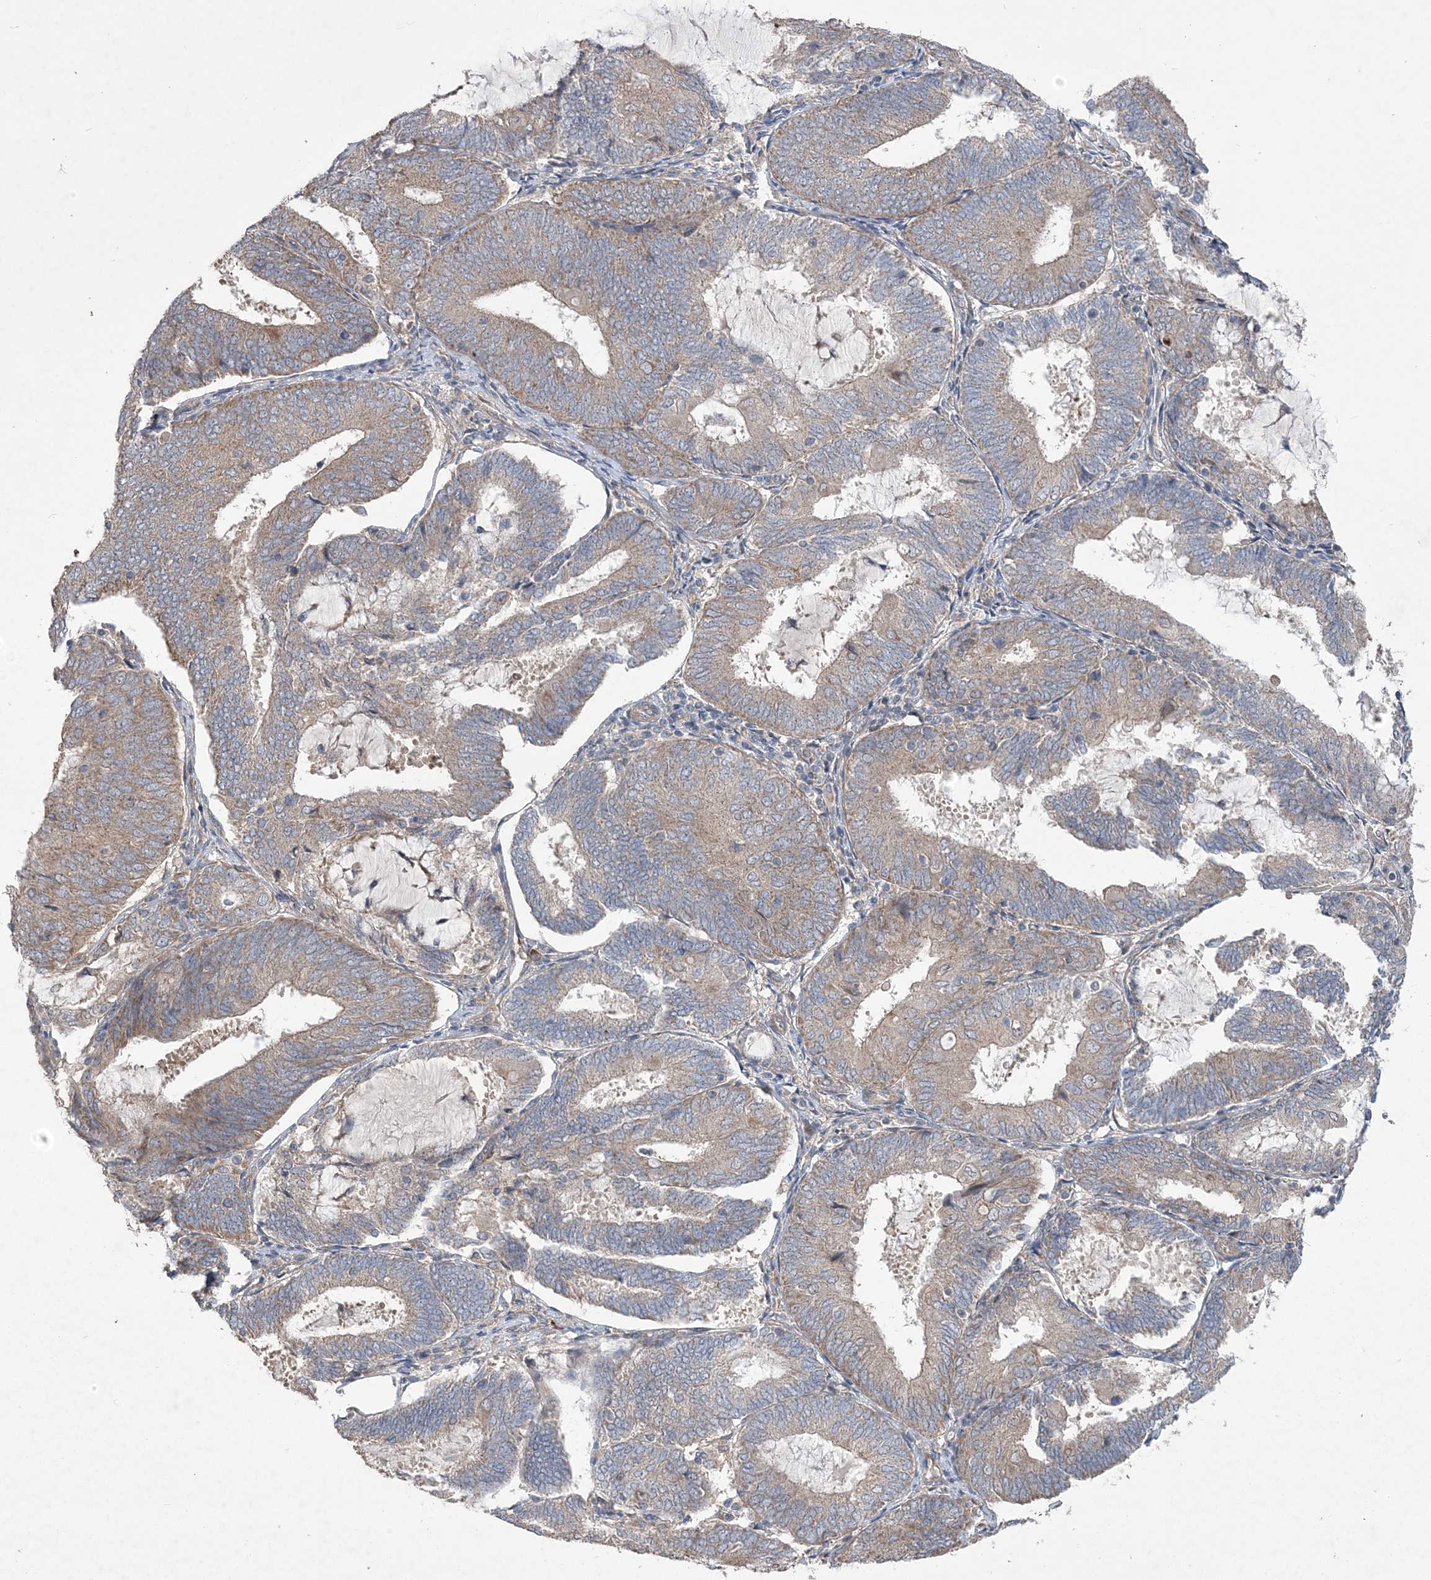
{"staining": {"intensity": "weak", "quantity": ">75%", "location": "cytoplasmic/membranous"}, "tissue": "endometrial cancer", "cell_type": "Tumor cells", "image_type": "cancer", "snomed": [{"axis": "morphology", "description": "Adenocarcinoma, NOS"}, {"axis": "topography", "description": "Endometrium"}], "caption": "Immunohistochemistry staining of endometrial adenocarcinoma, which demonstrates low levels of weak cytoplasmic/membranous staining in approximately >75% of tumor cells indicating weak cytoplasmic/membranous protein staining. The staining was performed using DAB (brown) for protein detection and nuclei were counterstained in hematoxylin (blue).", "gene": "MTRF1L", "patient": {"sex": "female", "age": 81}}